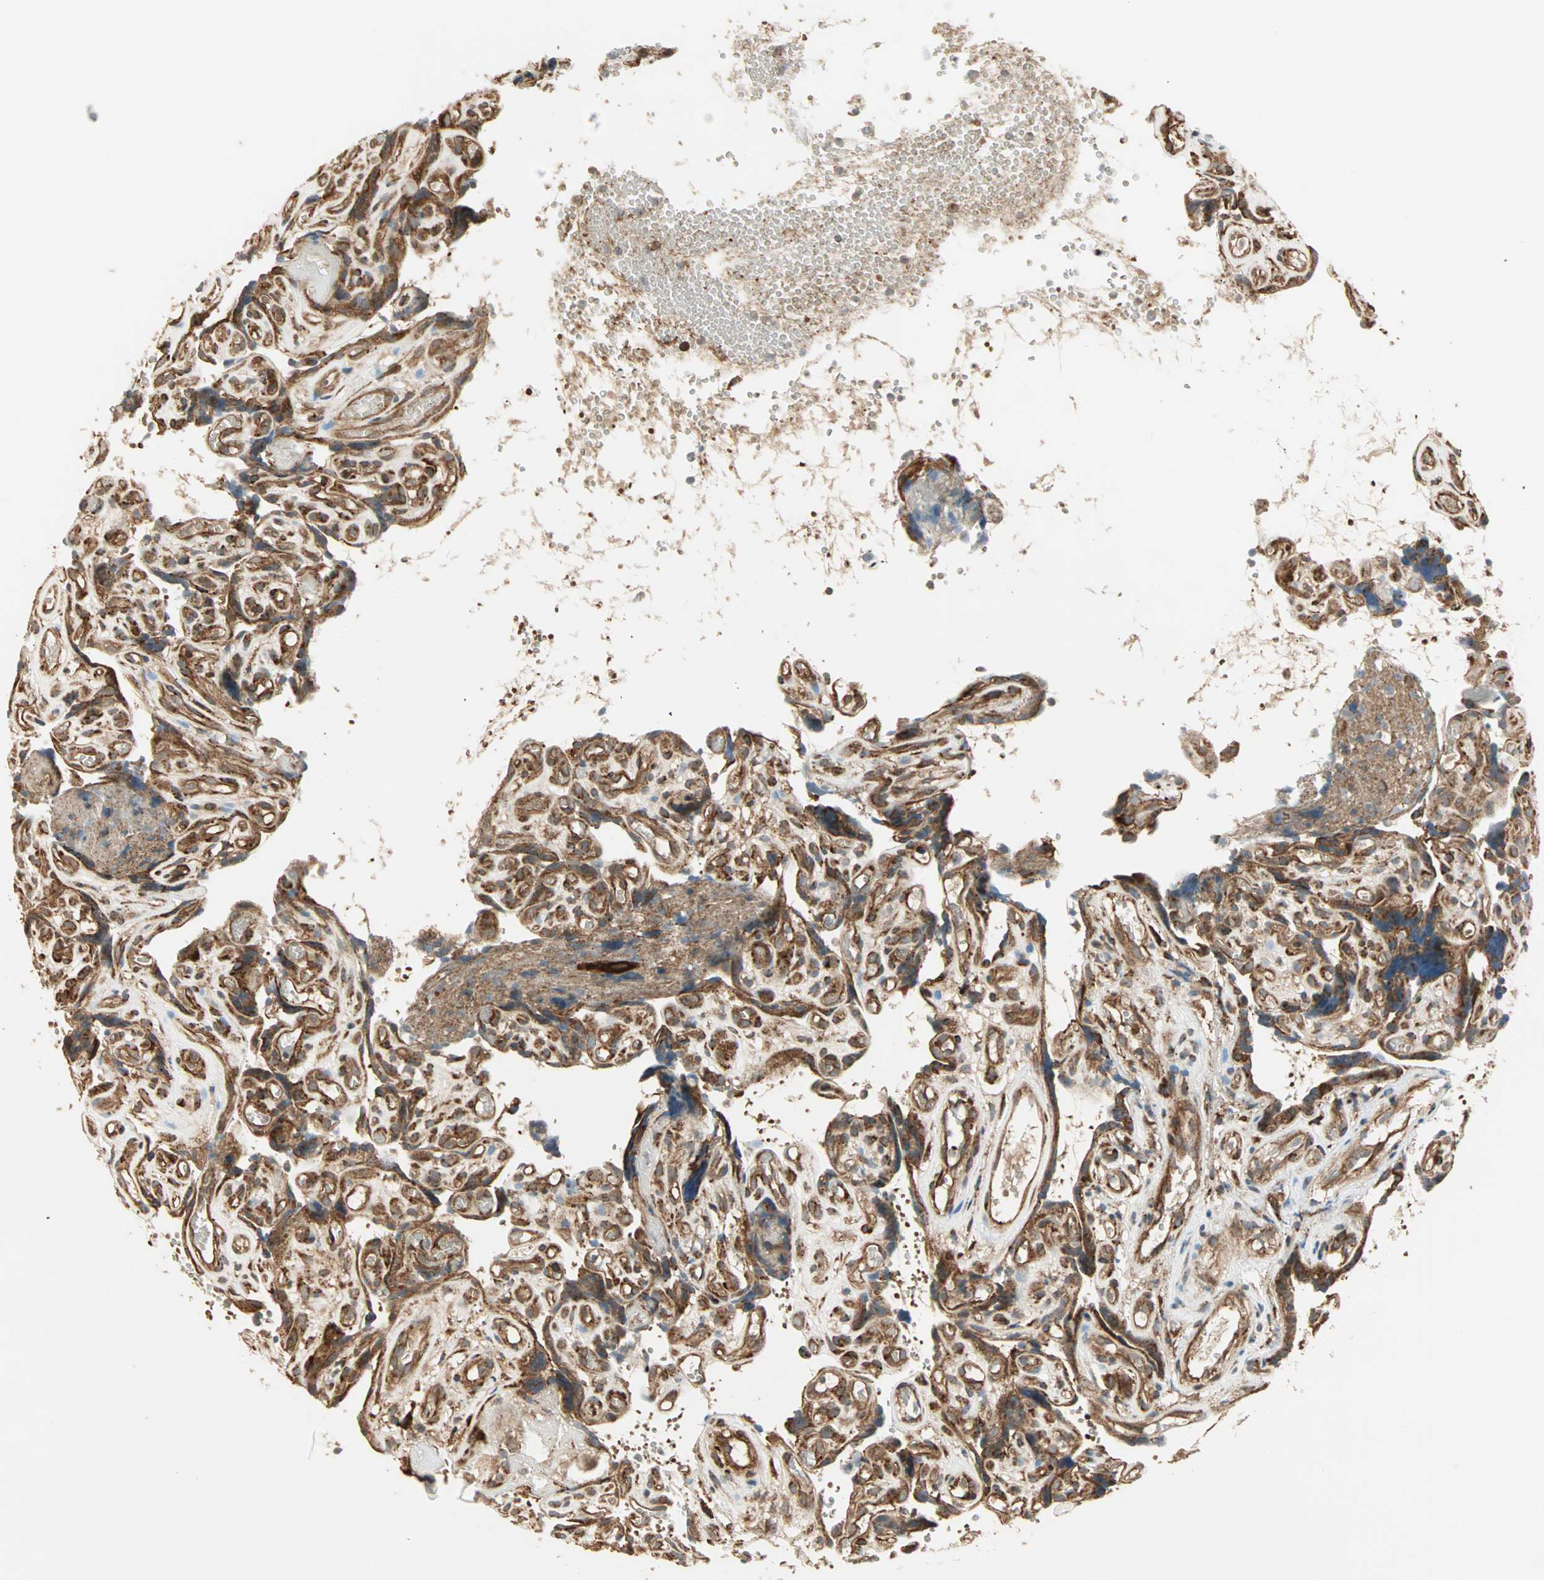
{"staining": {"intensity": "strong", "quantity": ">75%", "location": "cytoplasmic/membranous"}, "tissue": "placenta", "cell_type": "Decidual cells", "image_type": "normal", "snomed": [{"axis": "morphology", "description": "Normal tissue, NOS"}, {"axis": "topography", "description": "Placenta"}], "caption": "Benign placenta was stained to show a protein in brown. There is high levels of strong cytoplasmic/membranous expression in approximately >75% of decidual cells. (brown staining indicates protein expression, while blue staining denotes nuclei).", "gene": "P4HA1", "patient": {"sex": "female", "age": 30}}